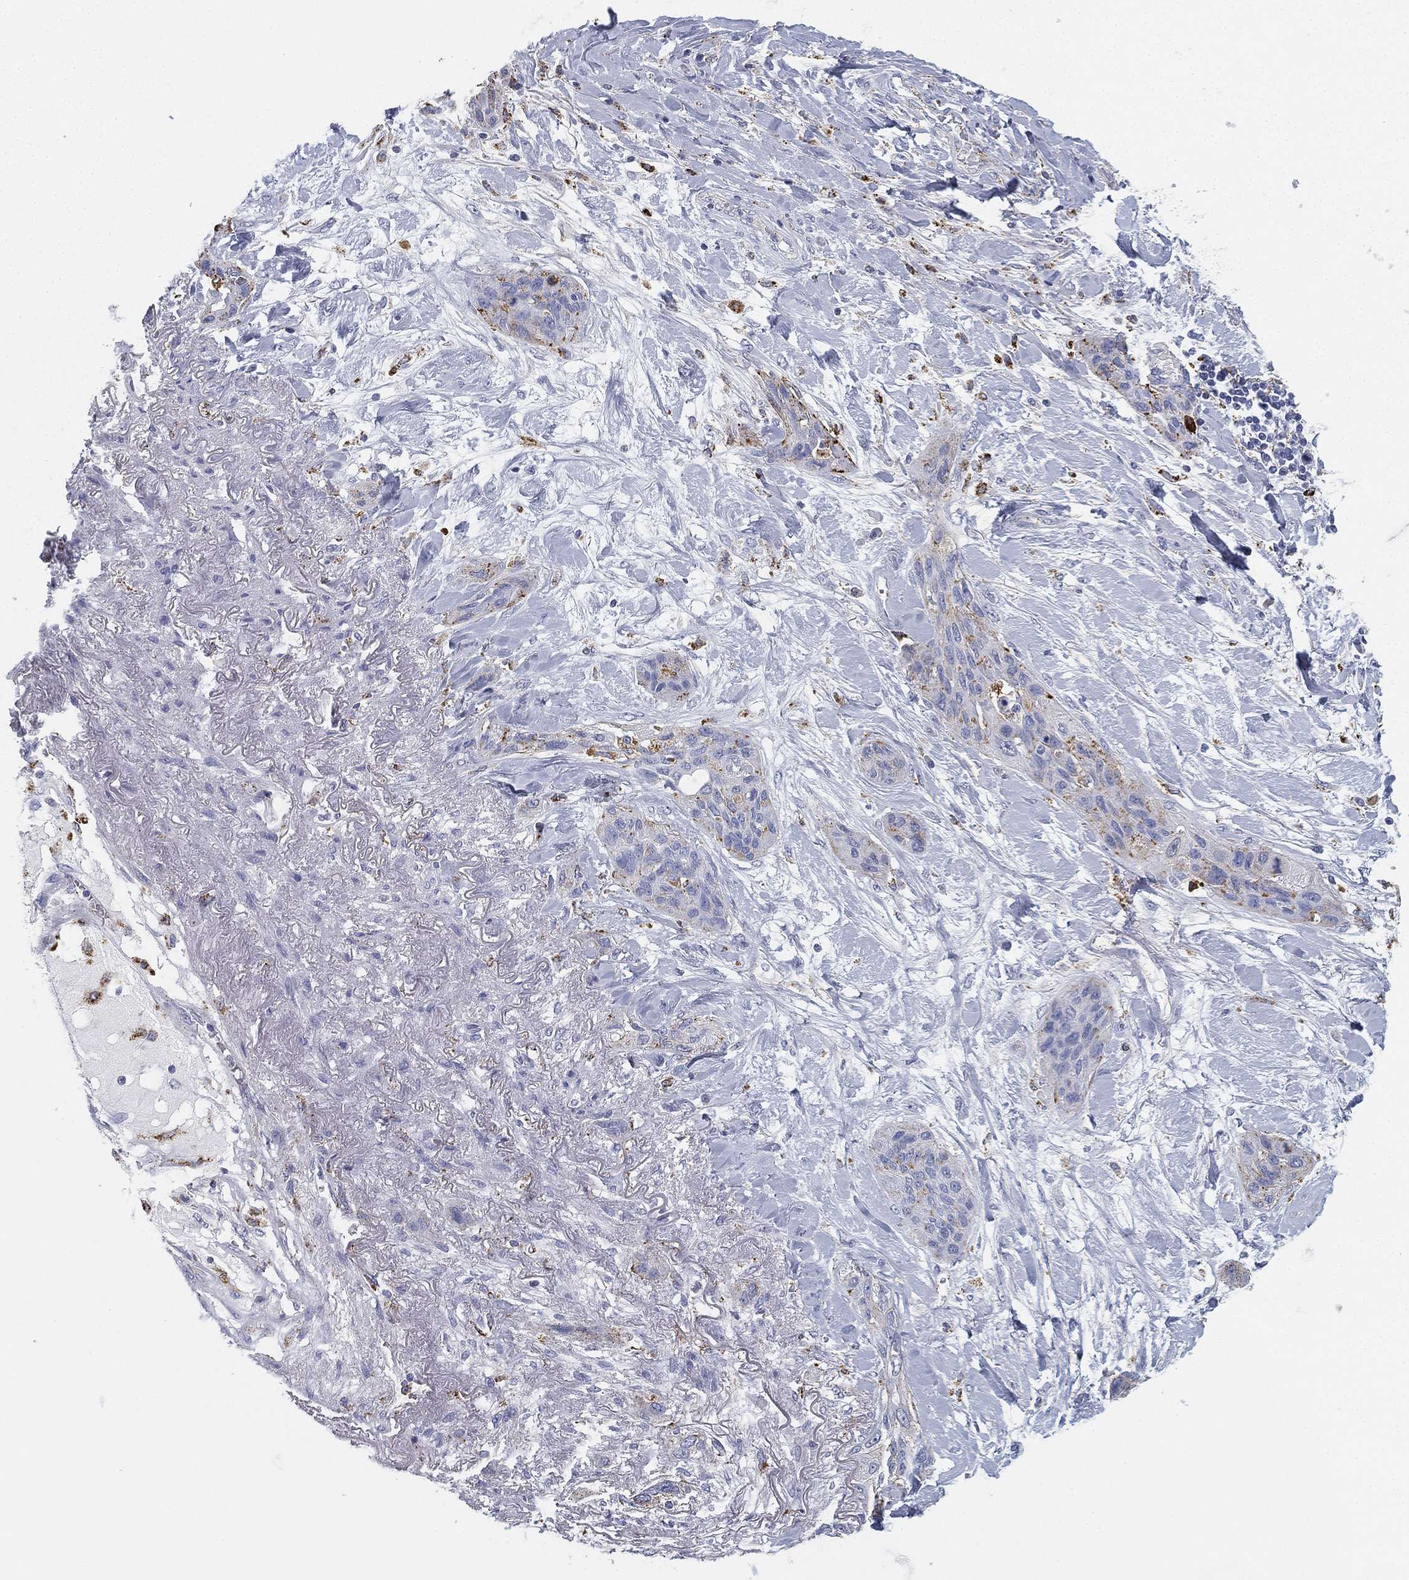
{"staining": {"intensity": "moderate", "quantity": "<25%", "location": "cytoplasmic/membranous"}, "tissue": "lung cancer", "cell_type": "Tumor cells", "image_type": "cancer", "snomed": [{"axis": "morphology", "description": "Squamous cell carcinoma, NOS"}, {"axis": "topography", "description": "Lung"}], "caption": "Immunohistochemistry staining of lung cancer, which displays low levels of moderate cytoplasmic/membranous expression in about <25% of tumor cells indicating moderate cytoplasmic/membranous protein positivity. The staining was performed using DAB (3,3'-diaminobenzidine) (brown) for protein detection and nuclei were counterstained in hematoxylin (blue).", "gene": "NPC2", "patient": {"sex": "female", "age": 70}}